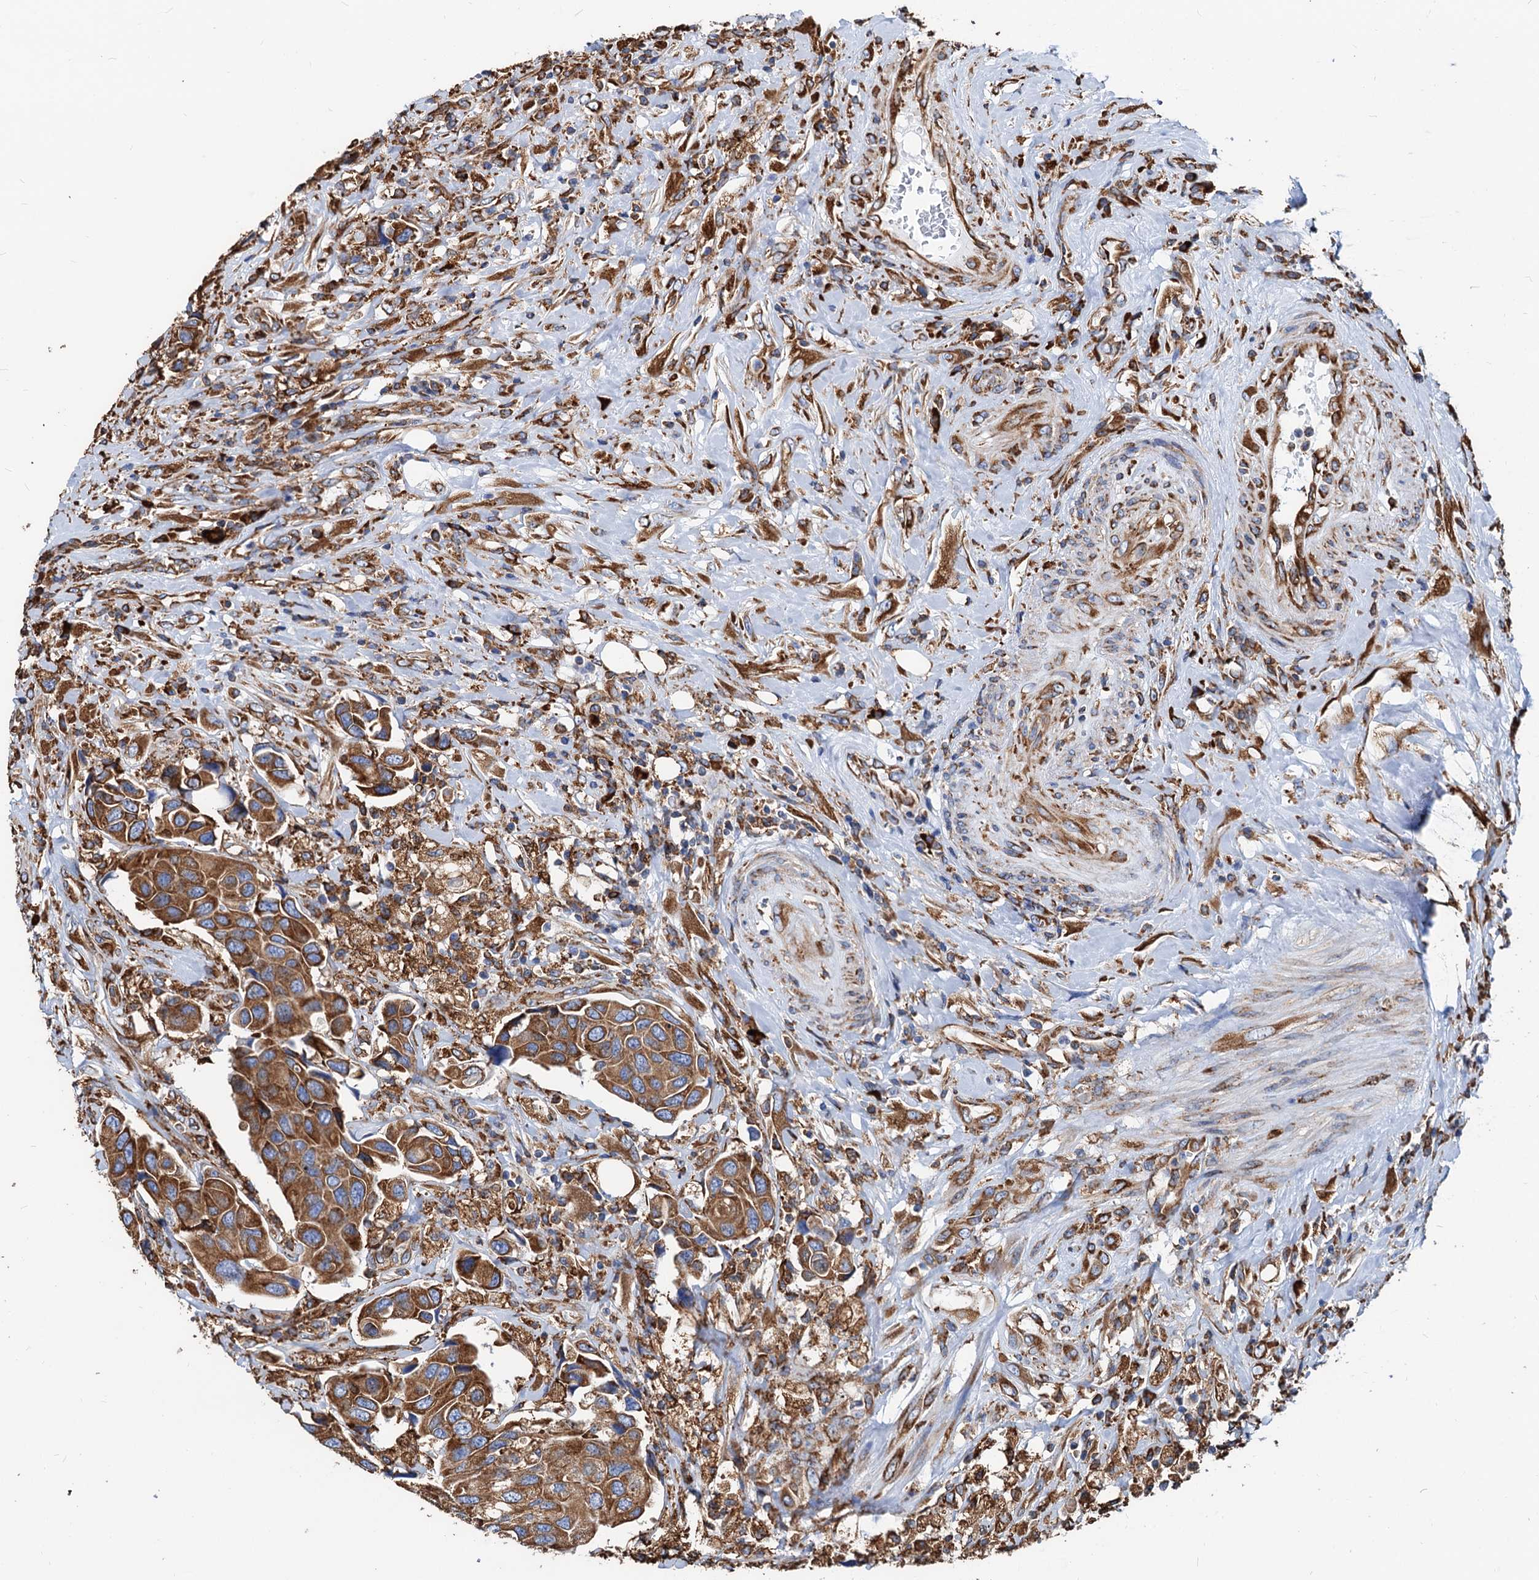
{"staining": {"intensity": "strong", "quantity": ">75%", "location": "cytoplasmic/membranous"}, "tissue": "urothelial cancer", "cell_type": "Tumor cells", "image_type": "cancer", "snomed": [{"axis": "morphology", "description": "Urothelial carcinoma, High grade"}, {"axis": "topography", "description": "Urinary bladder"}], "caption": "Immunohistochemistry (IHC) (DAB (3,3'-diaminobenzidine)) staining of urothelial carcinoma (high-grade) shows strong cytoplasmic/membranous protein positivity in about >75% of tumor cells. The protein is stained brown, and the nuclei are stained in blue (DAB (3,3'-diaminobenzidine) IHC with brightfield microscopy, high magnification).", "gene": "HSPA5", "patient": {"sex": "male", "age": 74}}